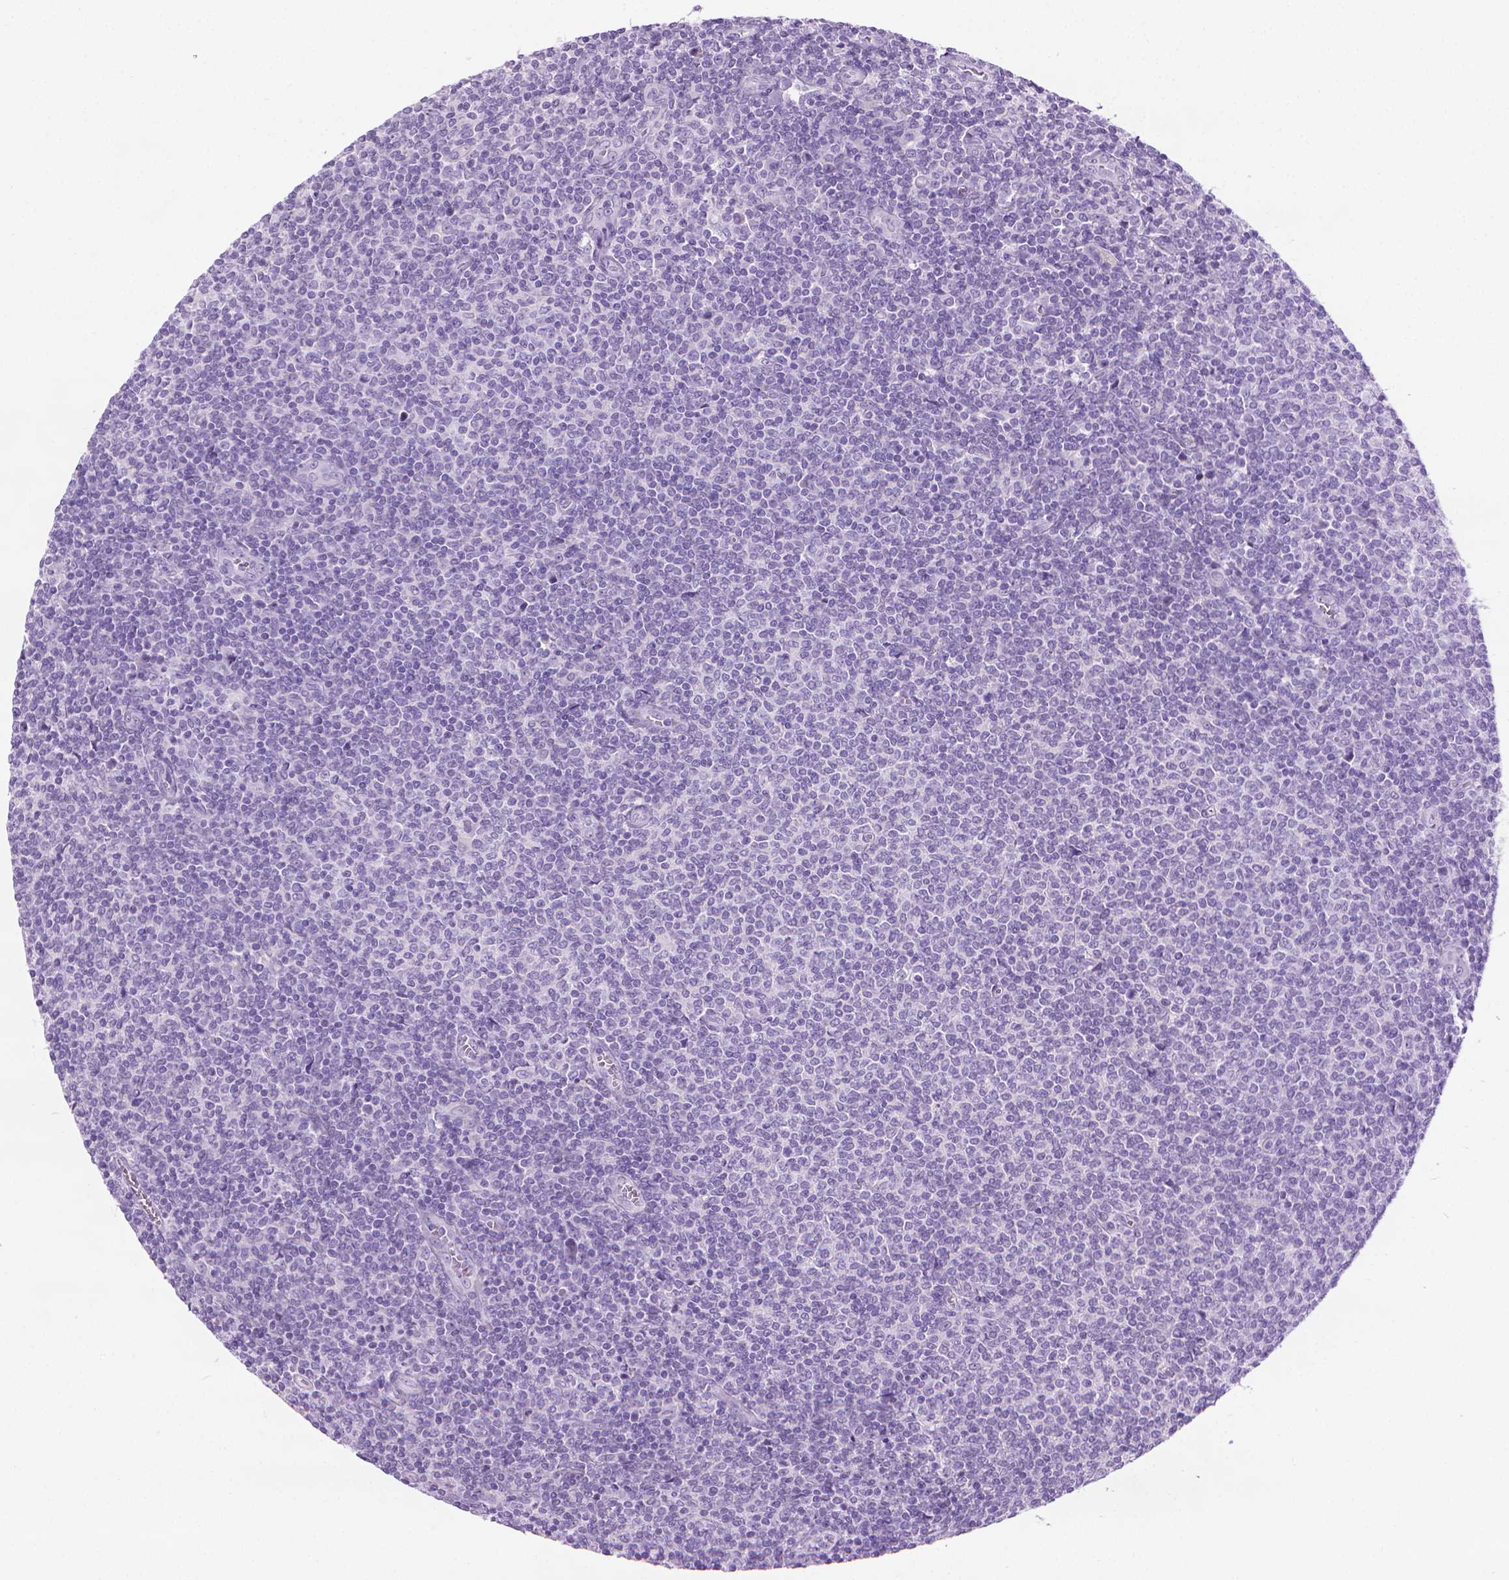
{"staining": {"intensity": "negative", "quantity": "none", "location": "none"}, "tissue": "lymphoma", "cell_type": "Tumor cells", "image_type": "cancer", "snomed": [{"axis": "morphology", "description": "Malignant lymphoma, non-Hodgkin's type, Low grade"}, {"axis": "topography", "description": "Lymph node"}], "caption": "The image displays no significant expression in tumor cells of low-grade malignant lymphoma, non-Hodgkin's type.", "gene": "DNAI7", "patient": {"sex": "male", "age": 52}}